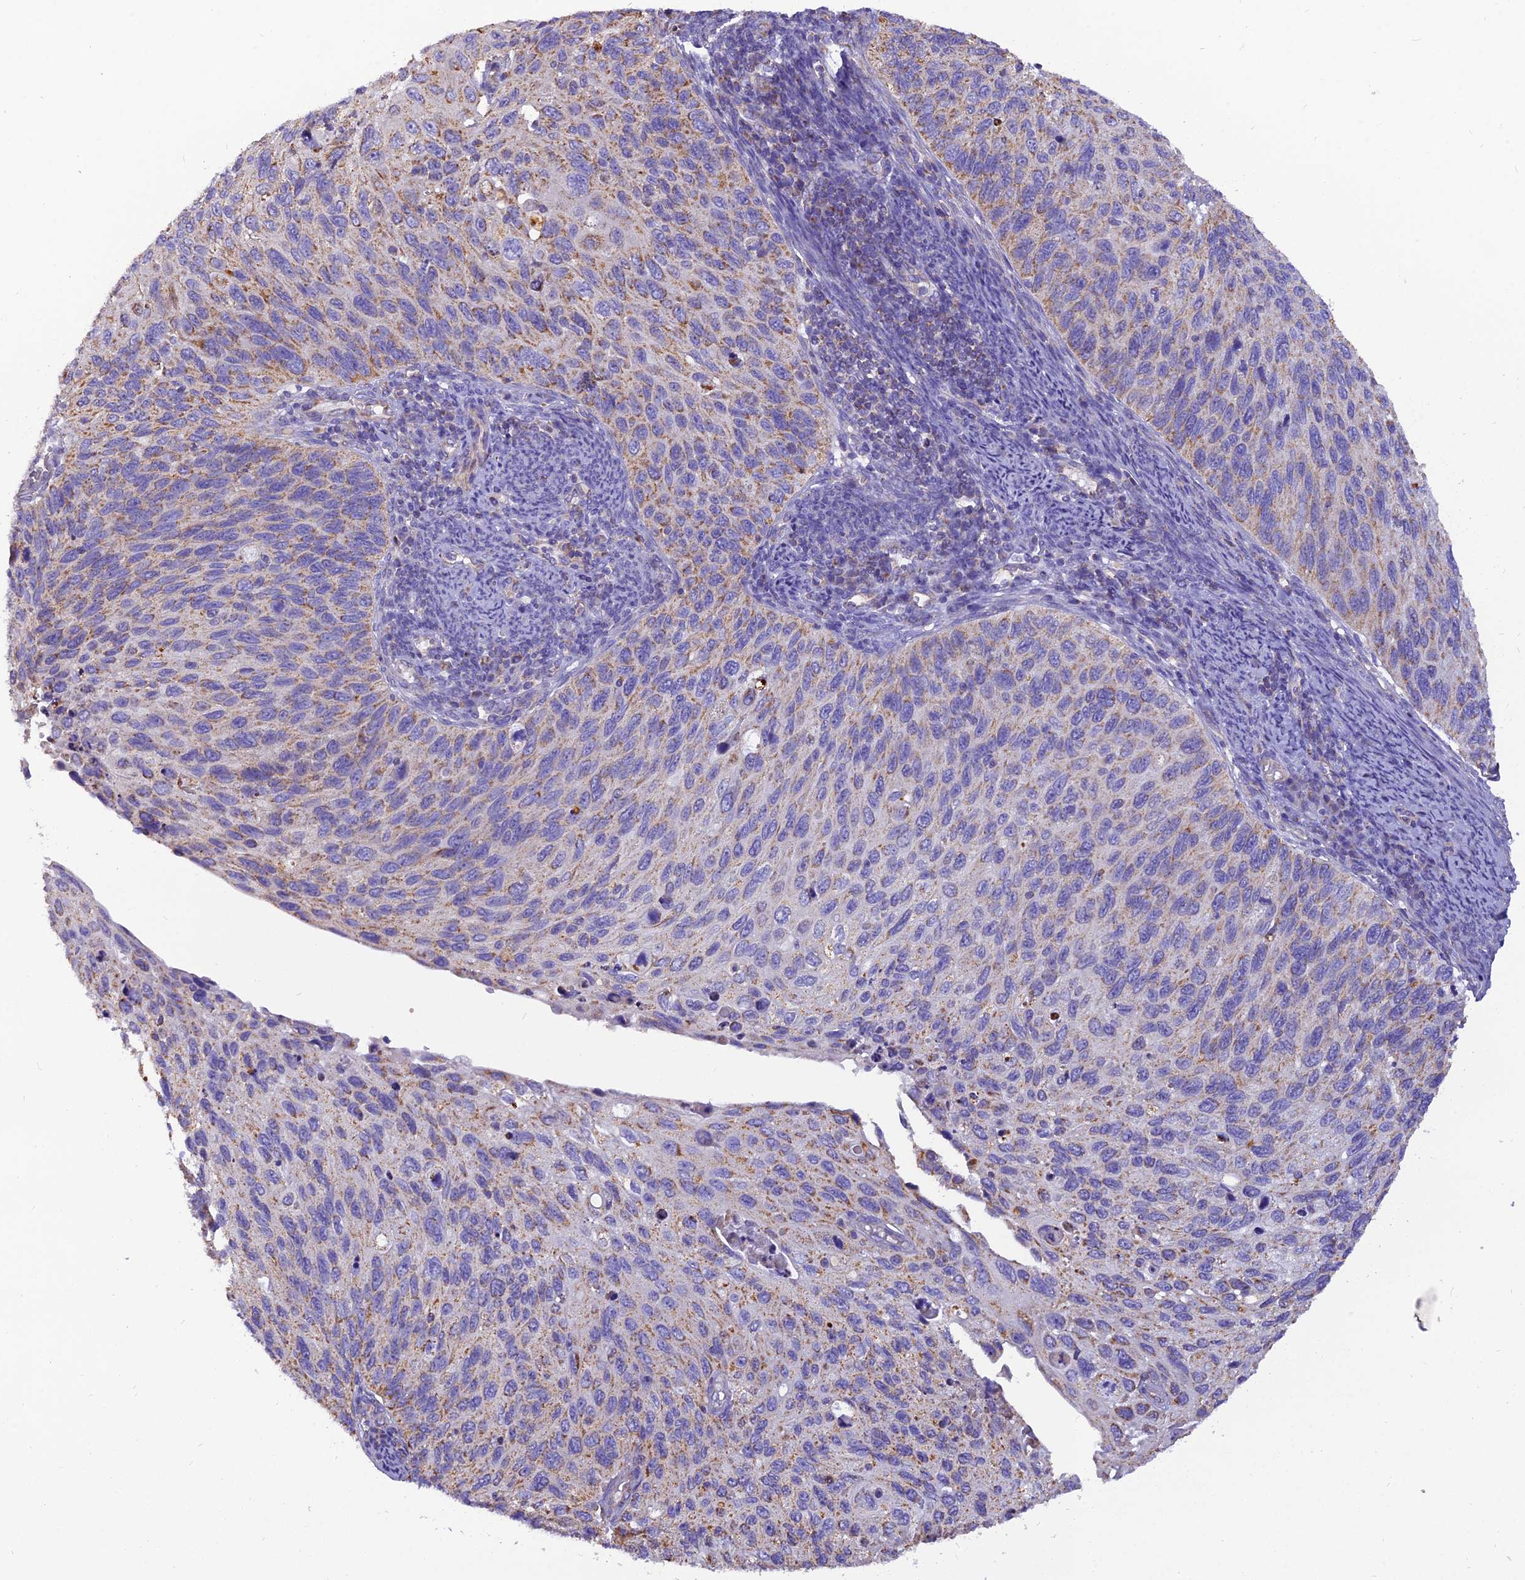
{"staining": {"intensity": "moderate", "quantity": "25%-75%", "location": "cytoplasmic/membranous"}, "tissue": "cervical cancer", "cell_type": "Tumor cells", "image_type": "cancer", "snomed": [{"axis": "morphology", "description": "Squamous cell carcinoma, NOS"}, {"axis": "topography", "description": "Cervix"}], "caption": "High-power microscopy captured an immunohistochemistry (IHC) photomicrograph of cervical squamous cell carcinoma, revealing moderate cytoplasmic/membranous positivity in about 25%-75% of tumor cells.", "gene": "GPD1", "patient": {"sex": "female", "age": 70}}